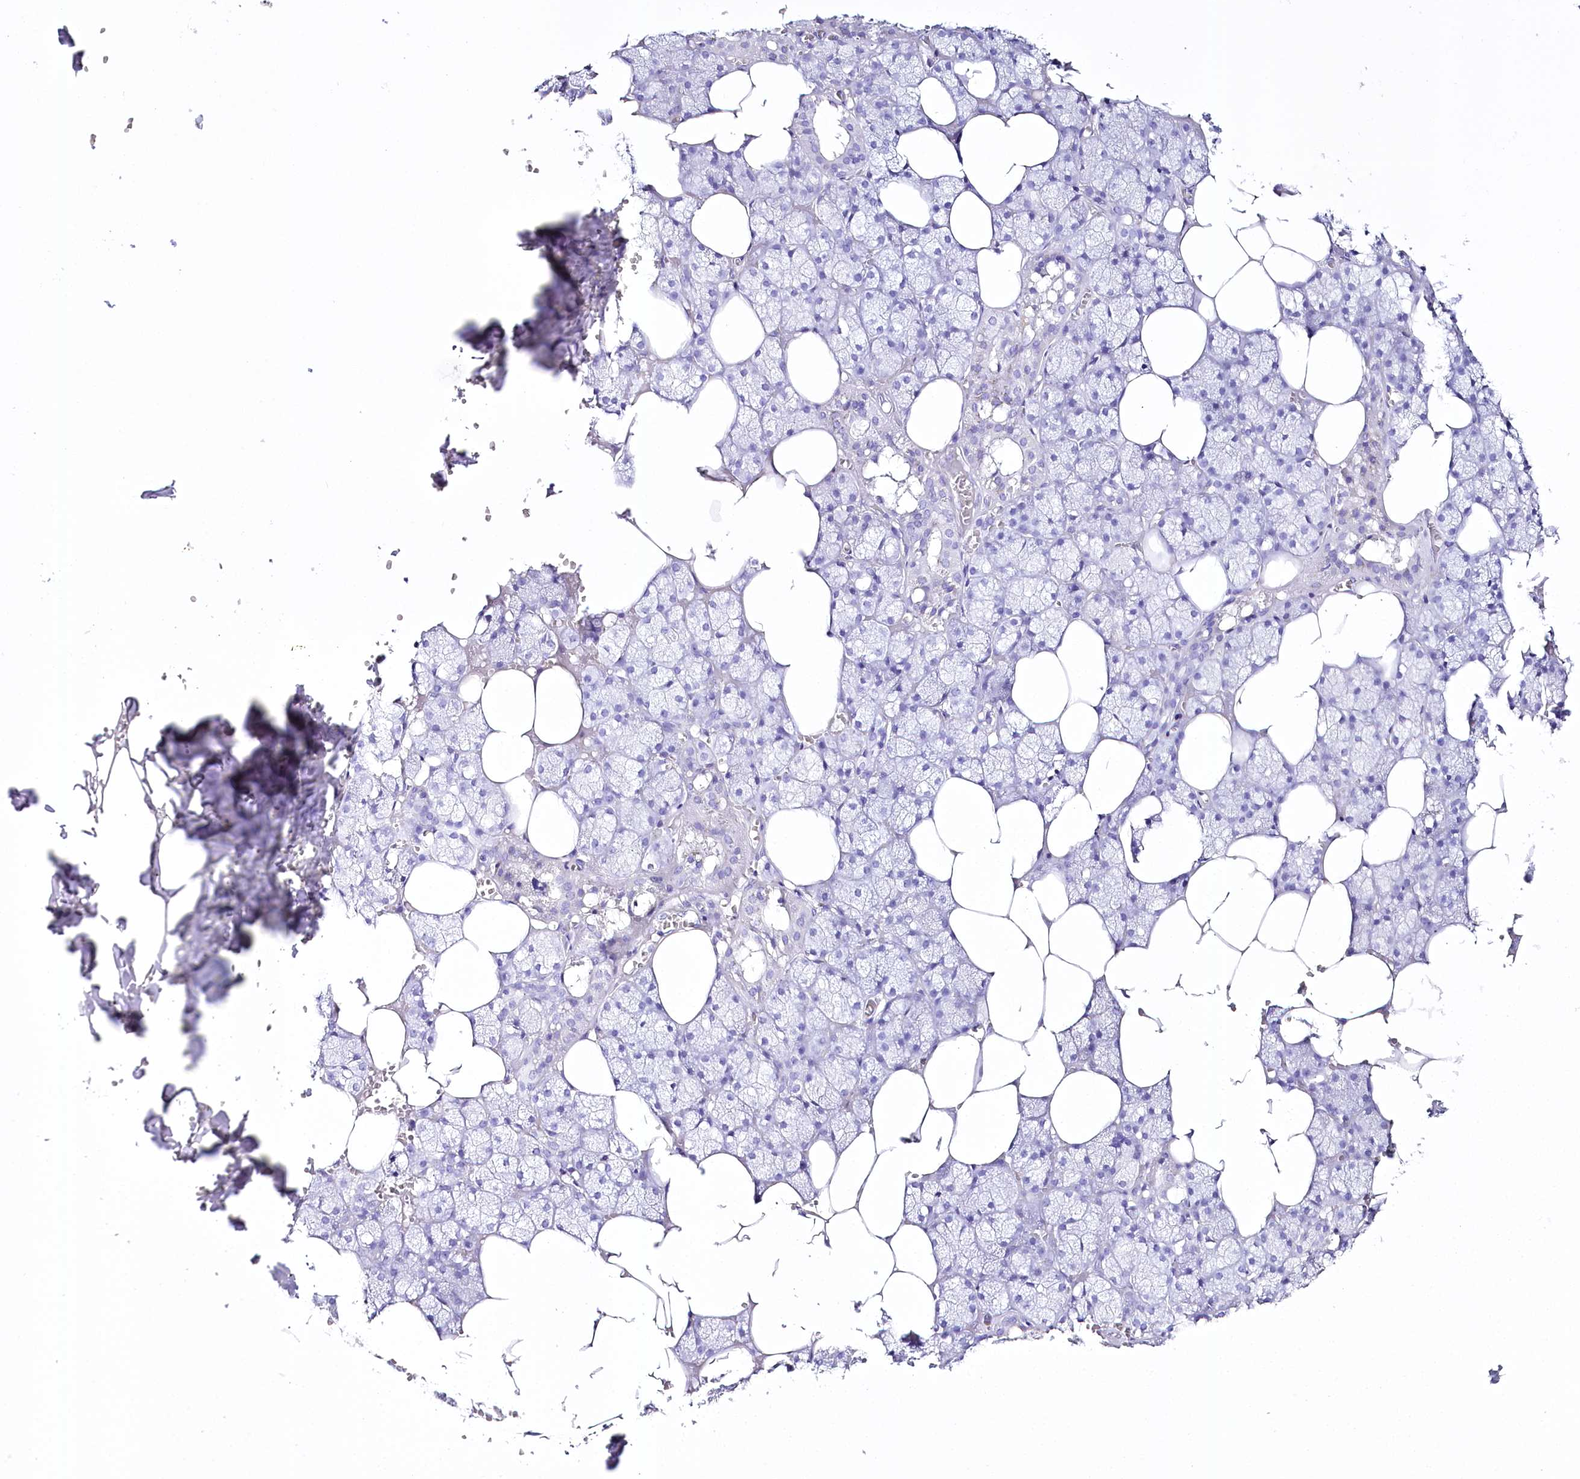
{"staining": {"intensity": "negative", "quantity": "none", "location": "none"}, "tissue": "salivary gland", "cell_type": "Glandular cells", "image_type": "normal", "snomed": [{"axis": "morphology", "description": "Normal tissue, NOS"}, {"axis": "topography", "description": "Salivary gland"}], "caption": "Photomicrograph shows no significant protein staining in glandular cells of benign salivary gland.", "gene": "CSN3", "patient": {"sex": "male", "age": 62}}